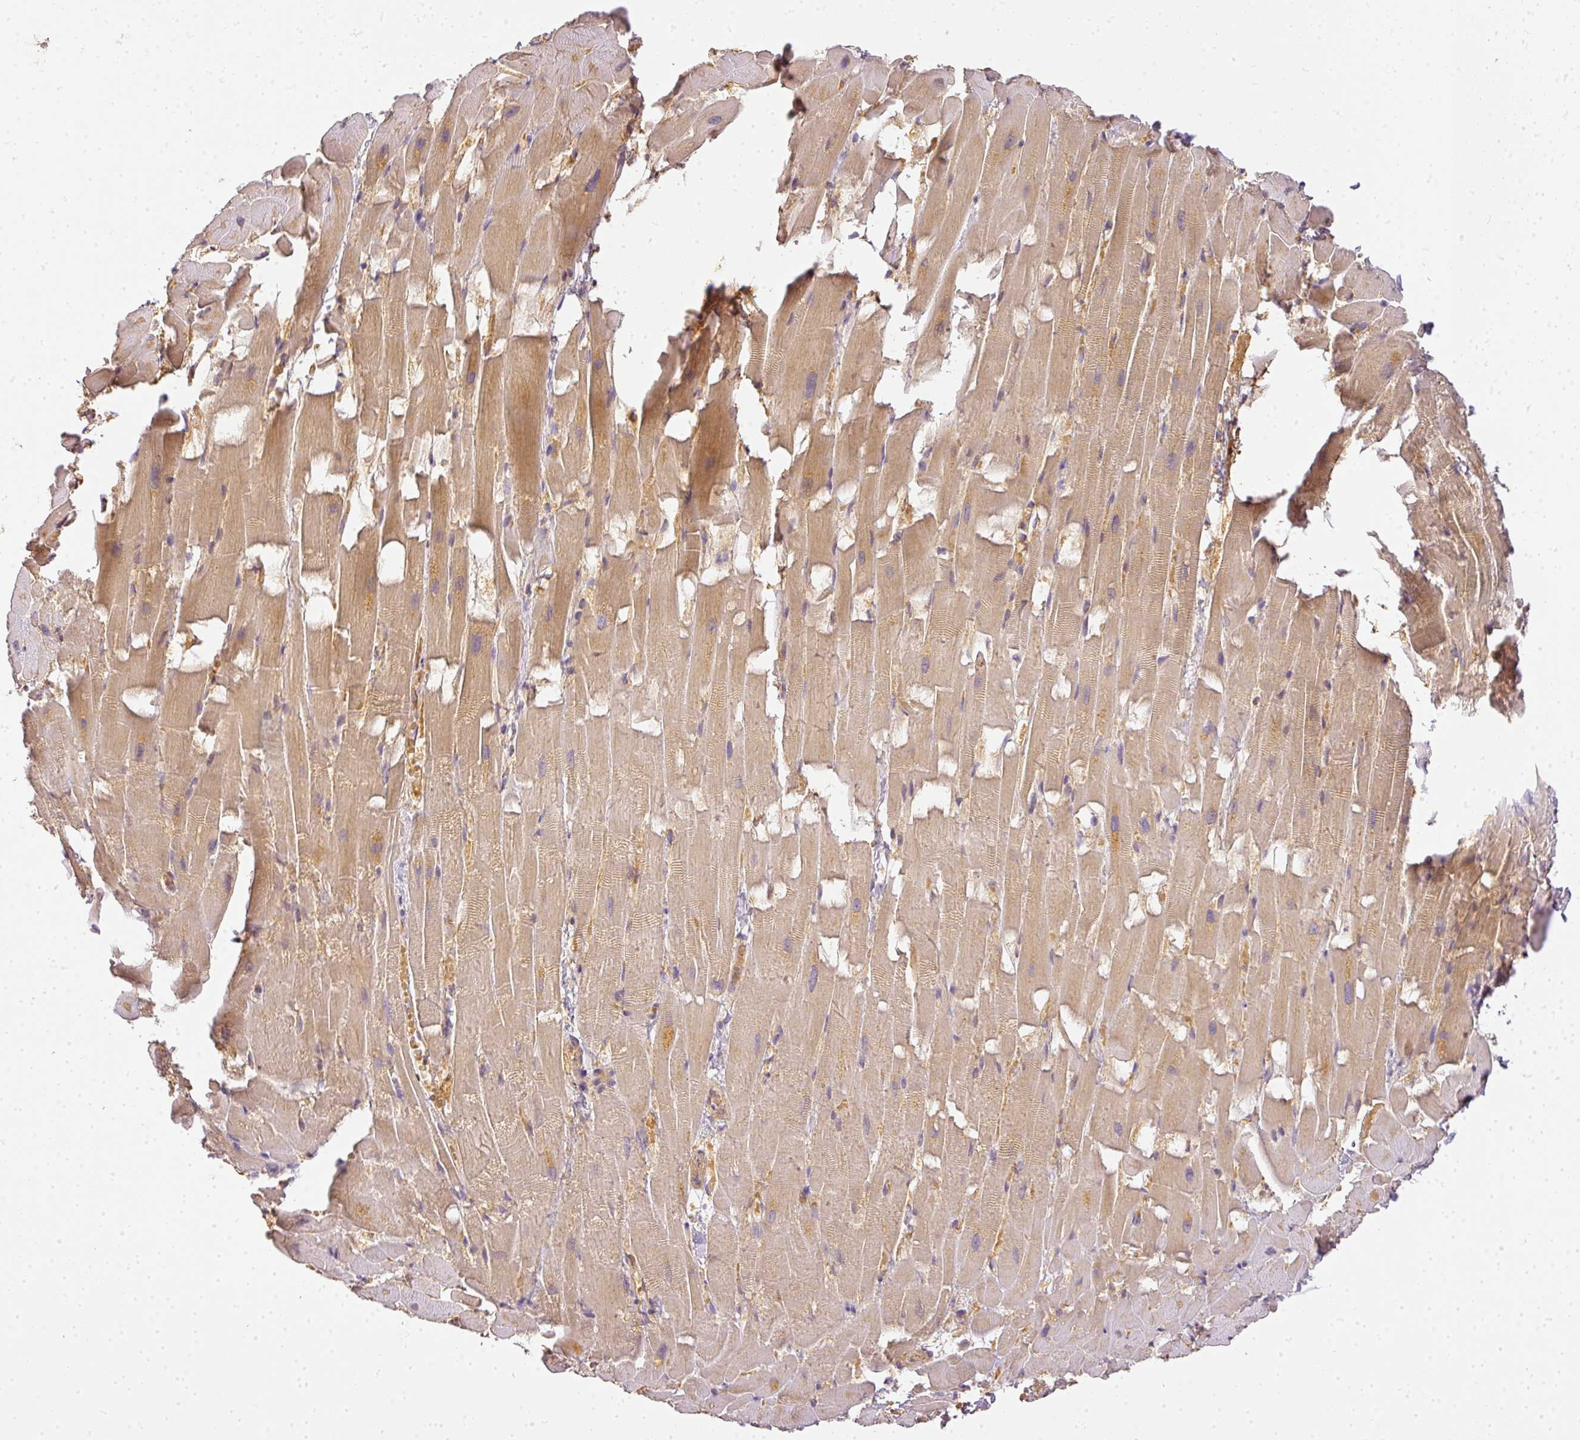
{"staining": {"intensity": "moderate", "quantity": ">75%", "location": "cytoplasmic/membranous"}, "tissue": "heart muscle", "cell_type": "Cardiomyocytes", "image_type": "normal", "snomed": [{"axis": "morphology", "description": "Normal tissue, NOS"}, {"axis": "topography", "description": "Heart"}], "caption": "Immunohistochemical staining of unremarkable heart muscle reveals medium levels of moderate cytoplasmic/membranous positivity in about >75% of cardiomyocytes. (DAB = brown stain, brightfield microscopy at high magnification).", "gene": "ADH5", "patient": {"sex": "male", "age": 37}}